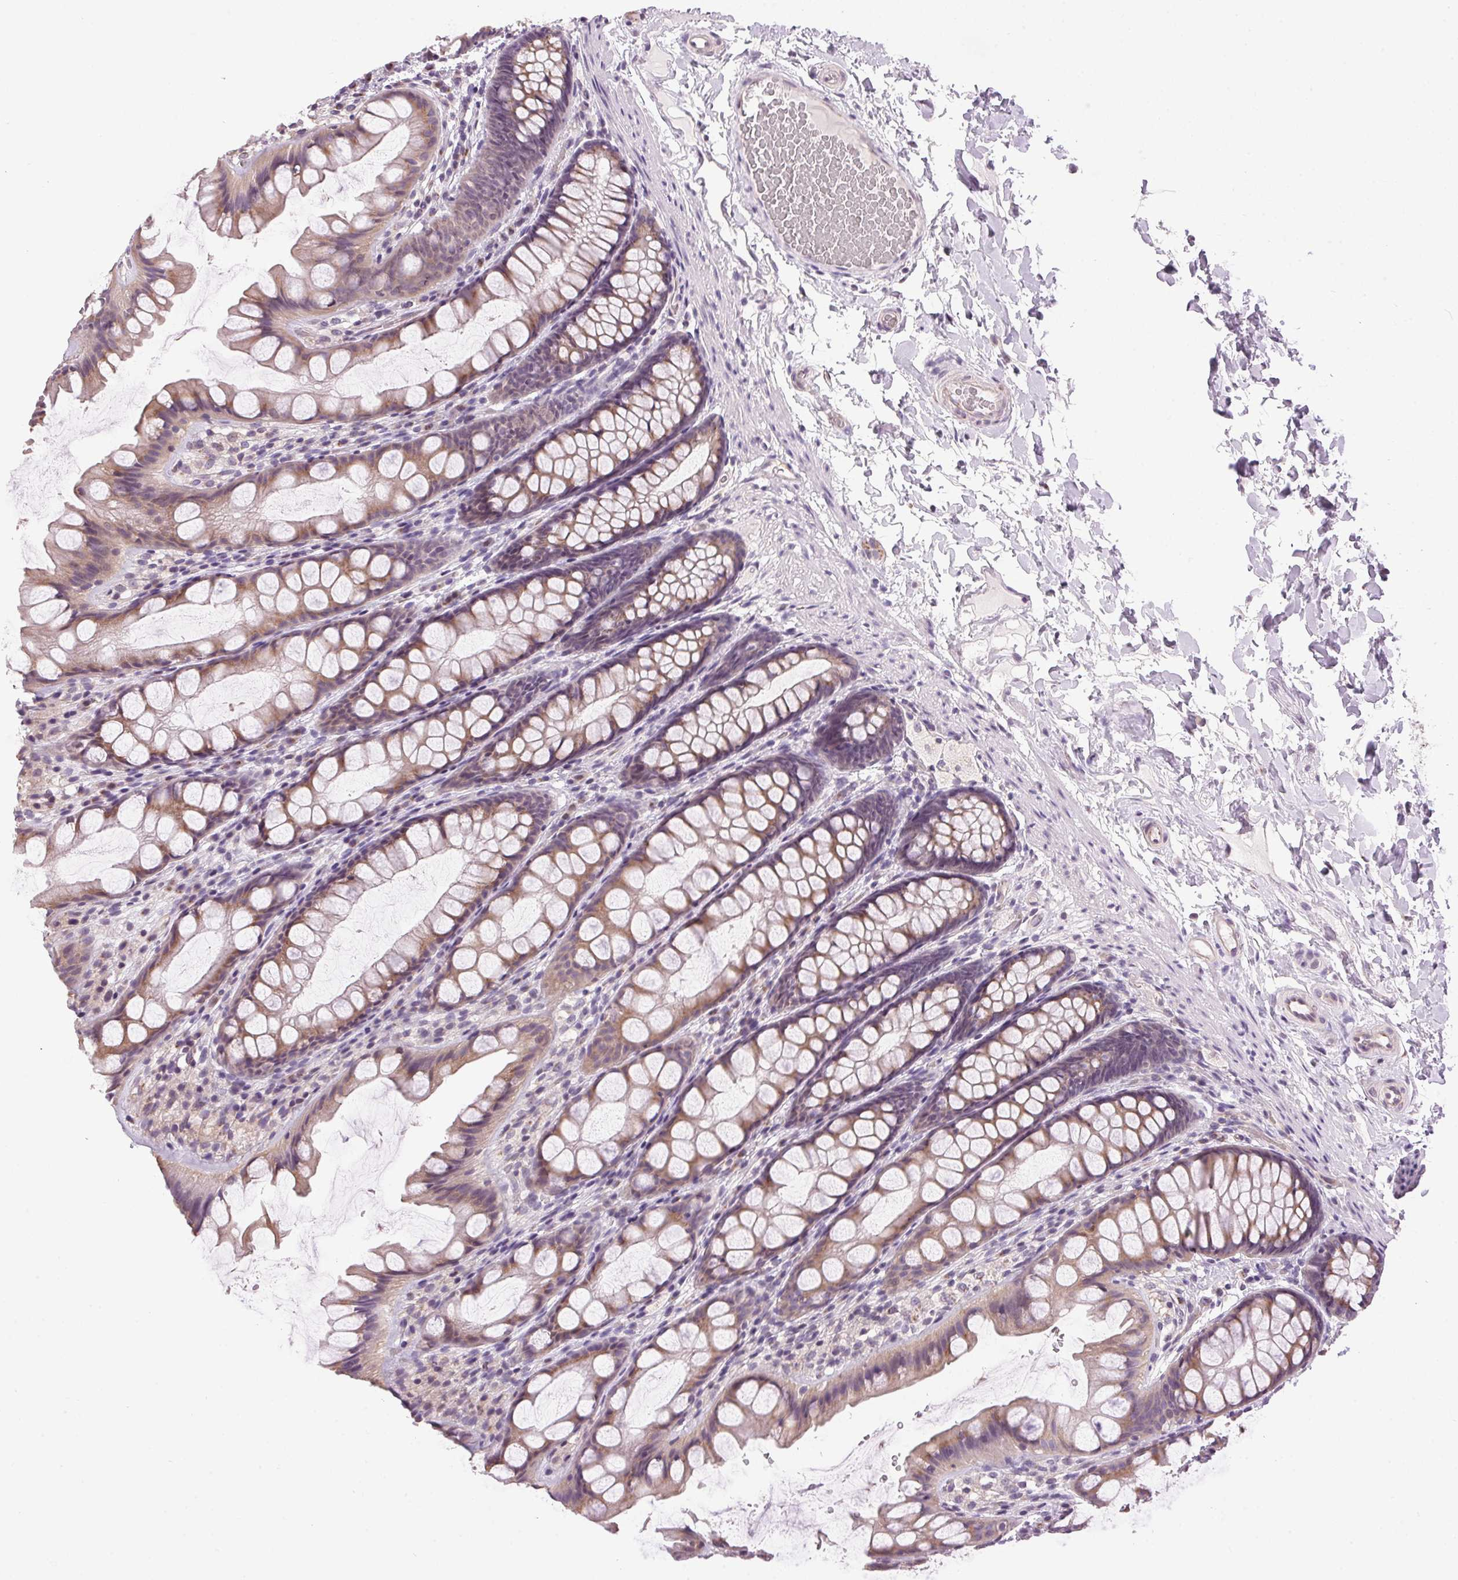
{"staining": {"intensity": "moderate", "quantity": "<25%", "location": "cytoplasmic/membranous"}, "tissue": "colon", "cell_type": "Endothelial cells", "image_type": "normal", "snomed": [{"axis": "morphology", "description": "Normal tissue, NOS"}, {"axis": "topography", "description": "Colon"}], "caption": "Protein expression analysis of benign colon demonstrates moderate cytoplasmic/membranous staining in about <25% of endothelial cells.", "gene": "GOLPH3", "patient": {"sex": "male", "age": 47}}